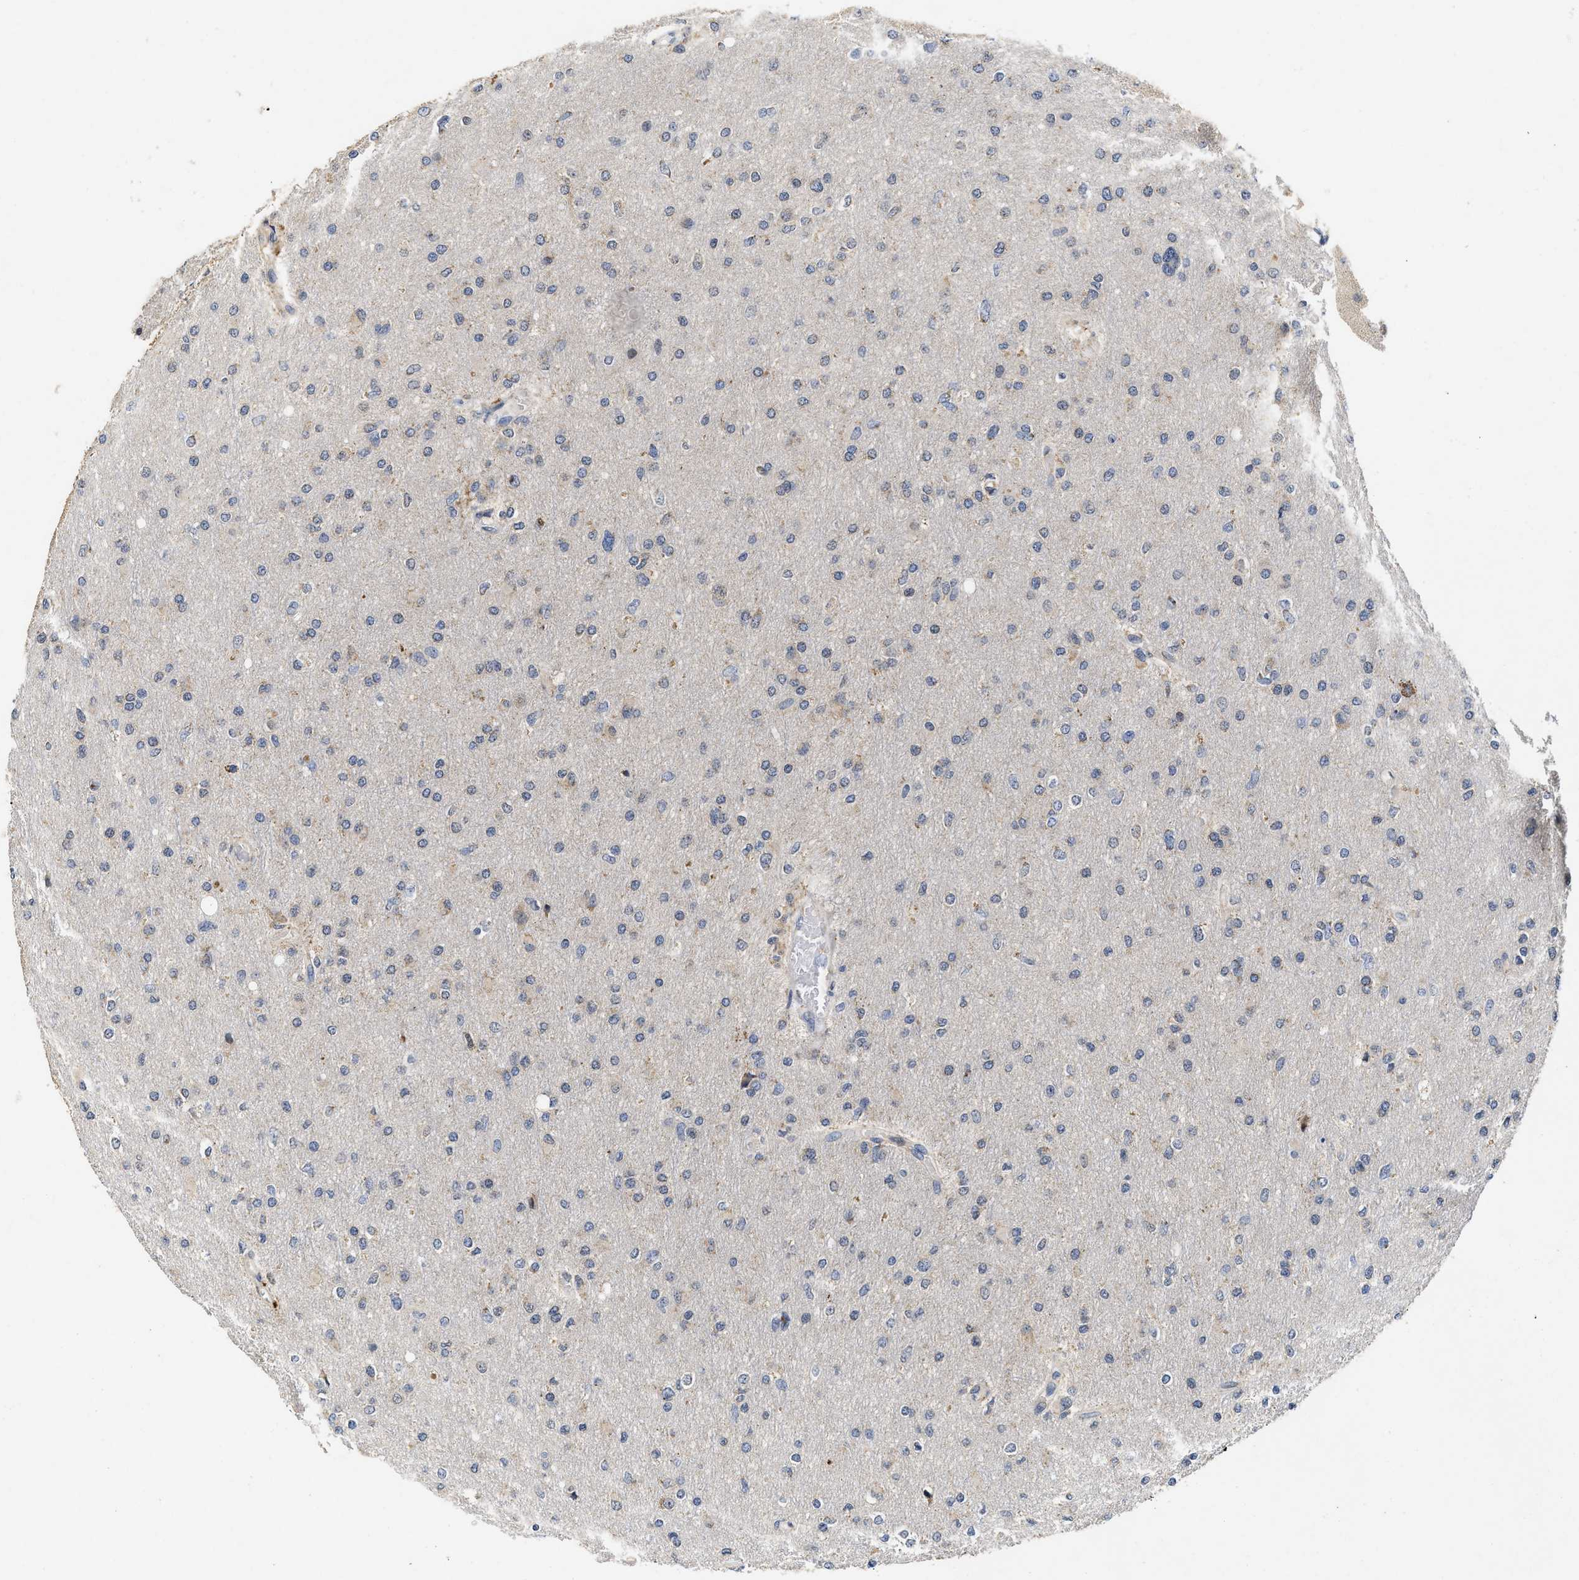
{"staining": {"intensity": "weak", "quantity": "<25%", "location": "cytoplasmic/membranous"}, "tissue": "glioma", "cell_type": "Tumor cells", "image_type": "cancer", "snomed": [{"axis": "morphology", "description": "Glioma, malignant, High grade"}, {"axis": "topography", "description": "Cerebral cortex"}], "caption": "Glioma stained for a protein using immunohistochemistry demonstrates no positivity tumor cells.", "gene": "SCYL2", "patient": {"sex": "female", "age": 36}}